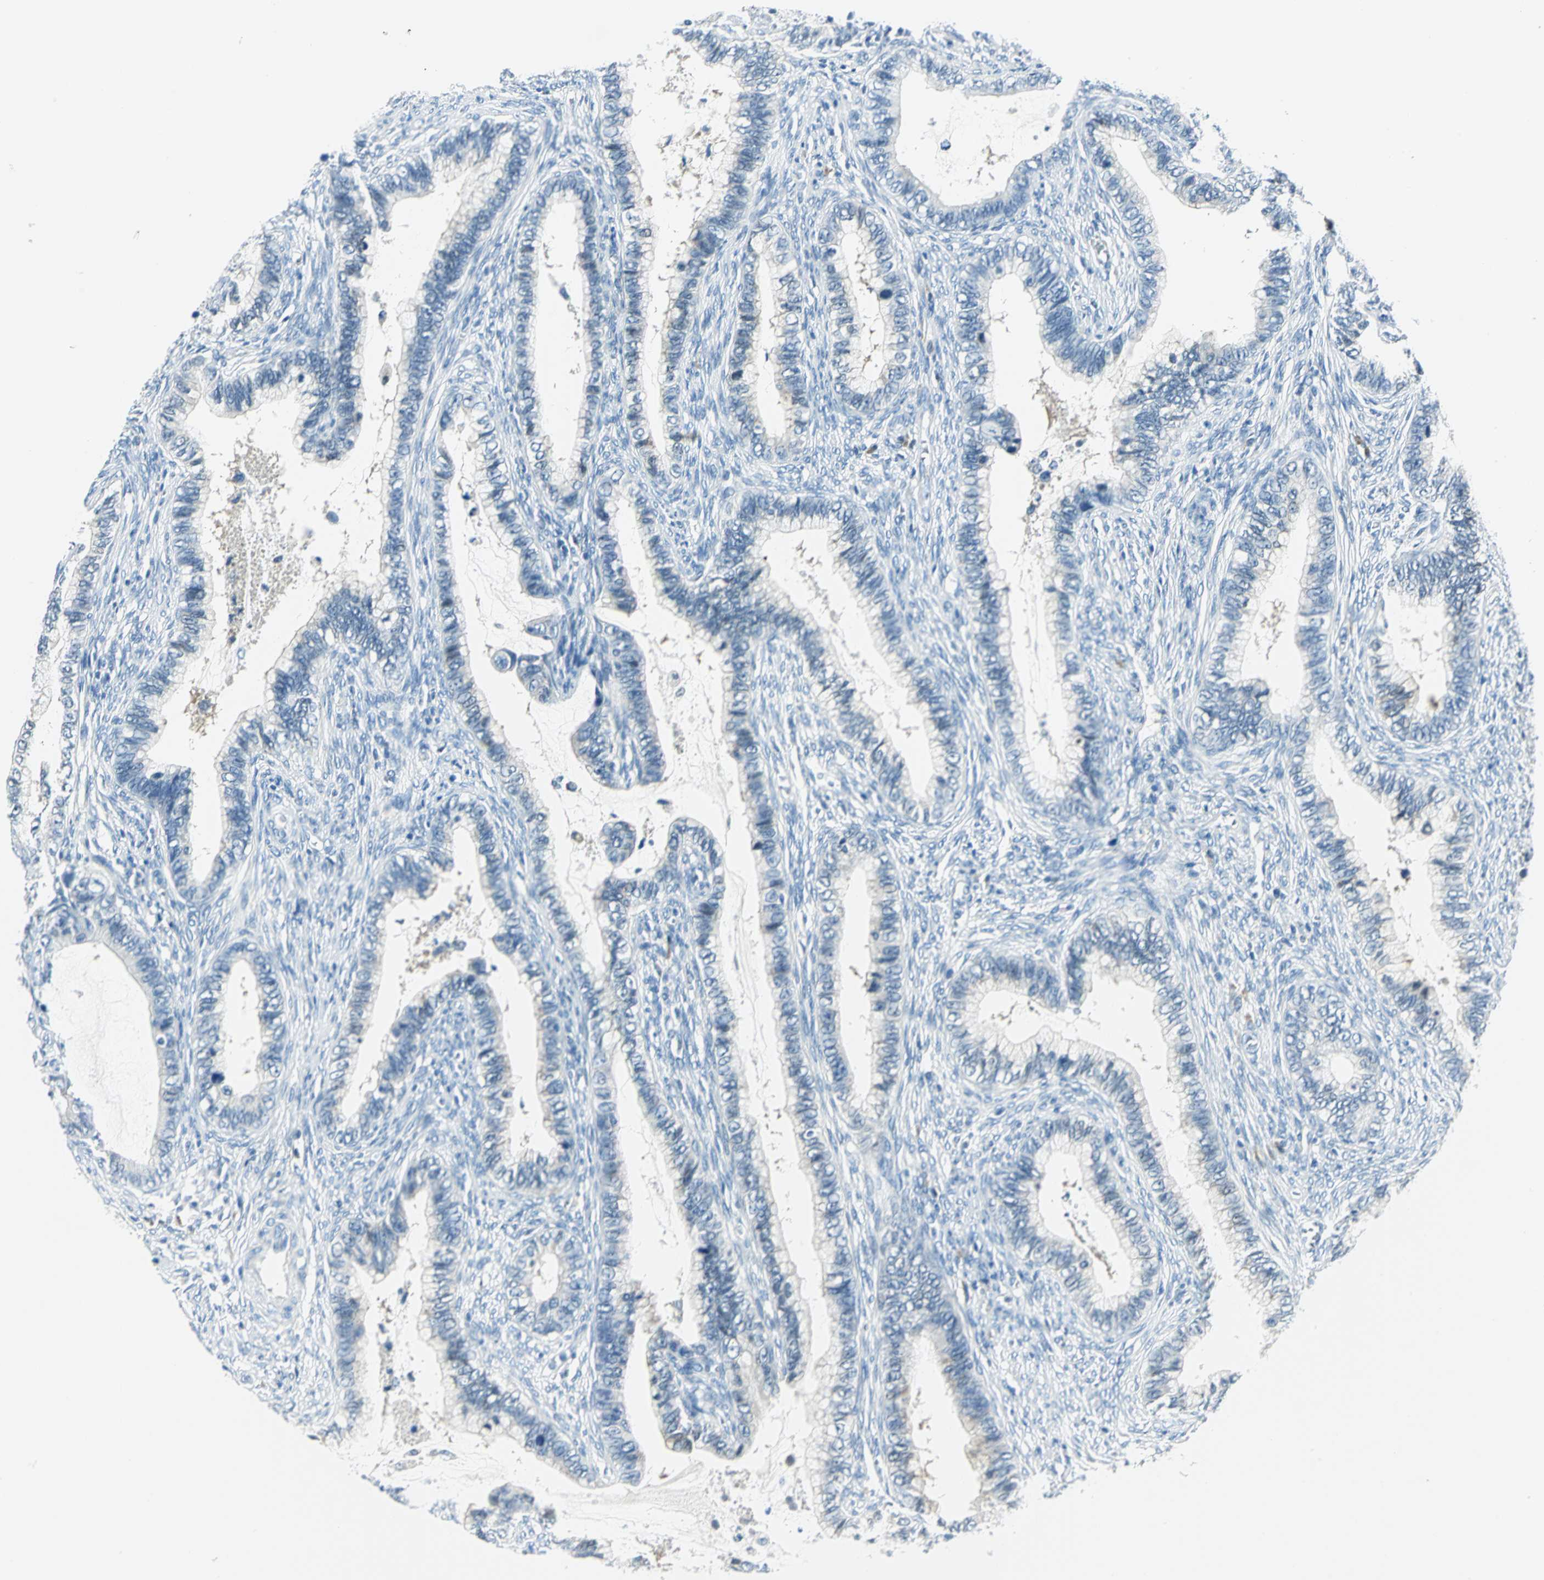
{"staining": {"intensity": "negative", "quantity": "none", "location": "none"}, "tissue": "cervical cancer", "cell_type": "Tumor cells", "image_type": "cancer", "snomed": [{"axis": "morphology", "description": "Adenocarcinoma, NOS"}, {"axis": "topography", "description": "Cervix"}], "caption": "Immunohistochemical staining of cervical adenocarcinoma reveals no significant expression in tumor cells.", "gene": "AKR1A1", "patient": {"sex": "female", "age": 44}}